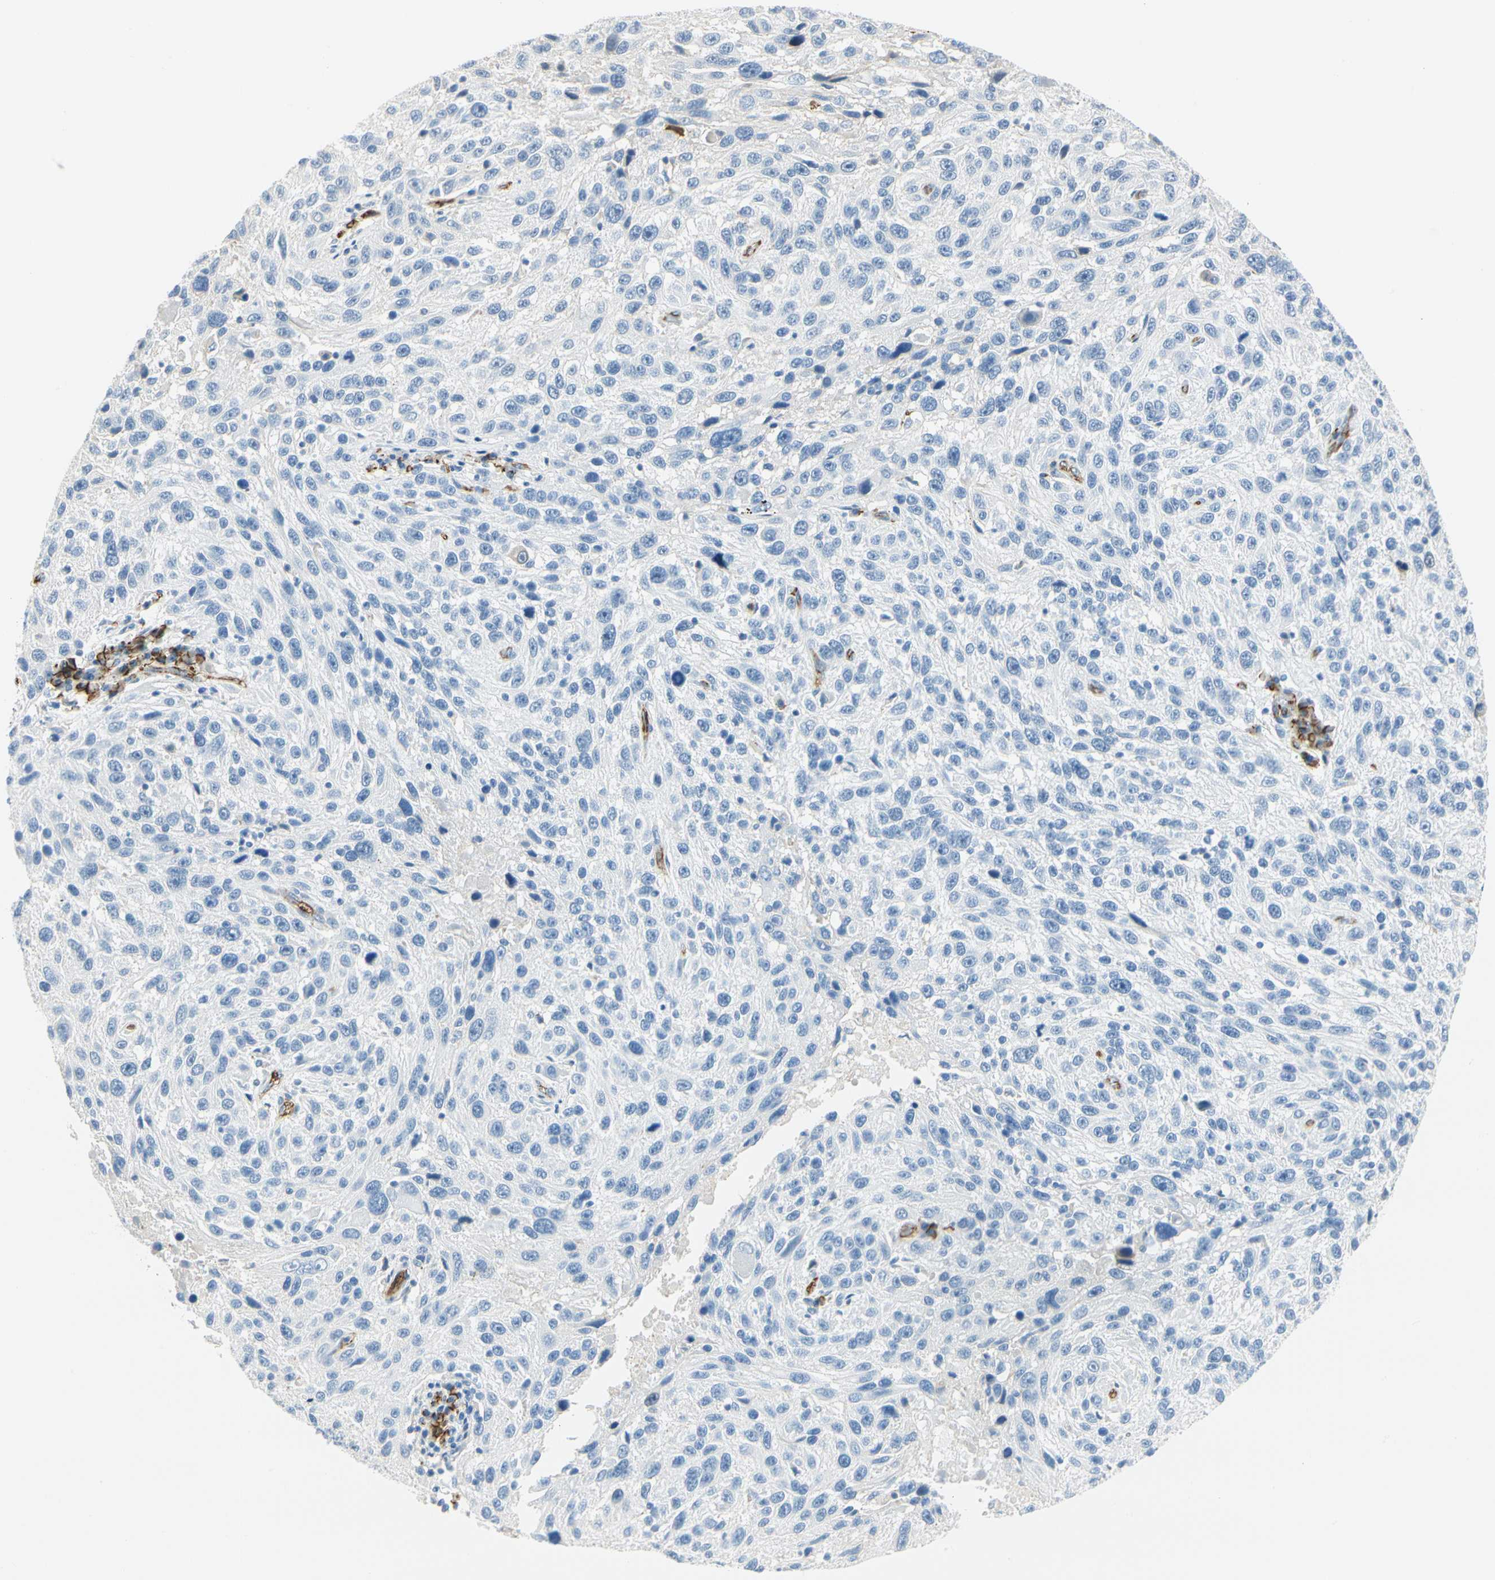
{"staining": {"intensity": "weak", "quantity": "<25%", "location": "cytoplasmic/membranous"}, "tissue": "melanoma", "cell_type": "Tumor cells", "image_type": "cancer", "snomed": [{"axis": "morphology", "description": "Malignant melanoma, NOS"}, {"axis": "topography", "description": "Skin"}], "caption": "An image of melanoma stained for a protein shows no brown staining in tumor cells.", "gene": "VPS9D1", "patient": {"sex": "male", "age": 53}}